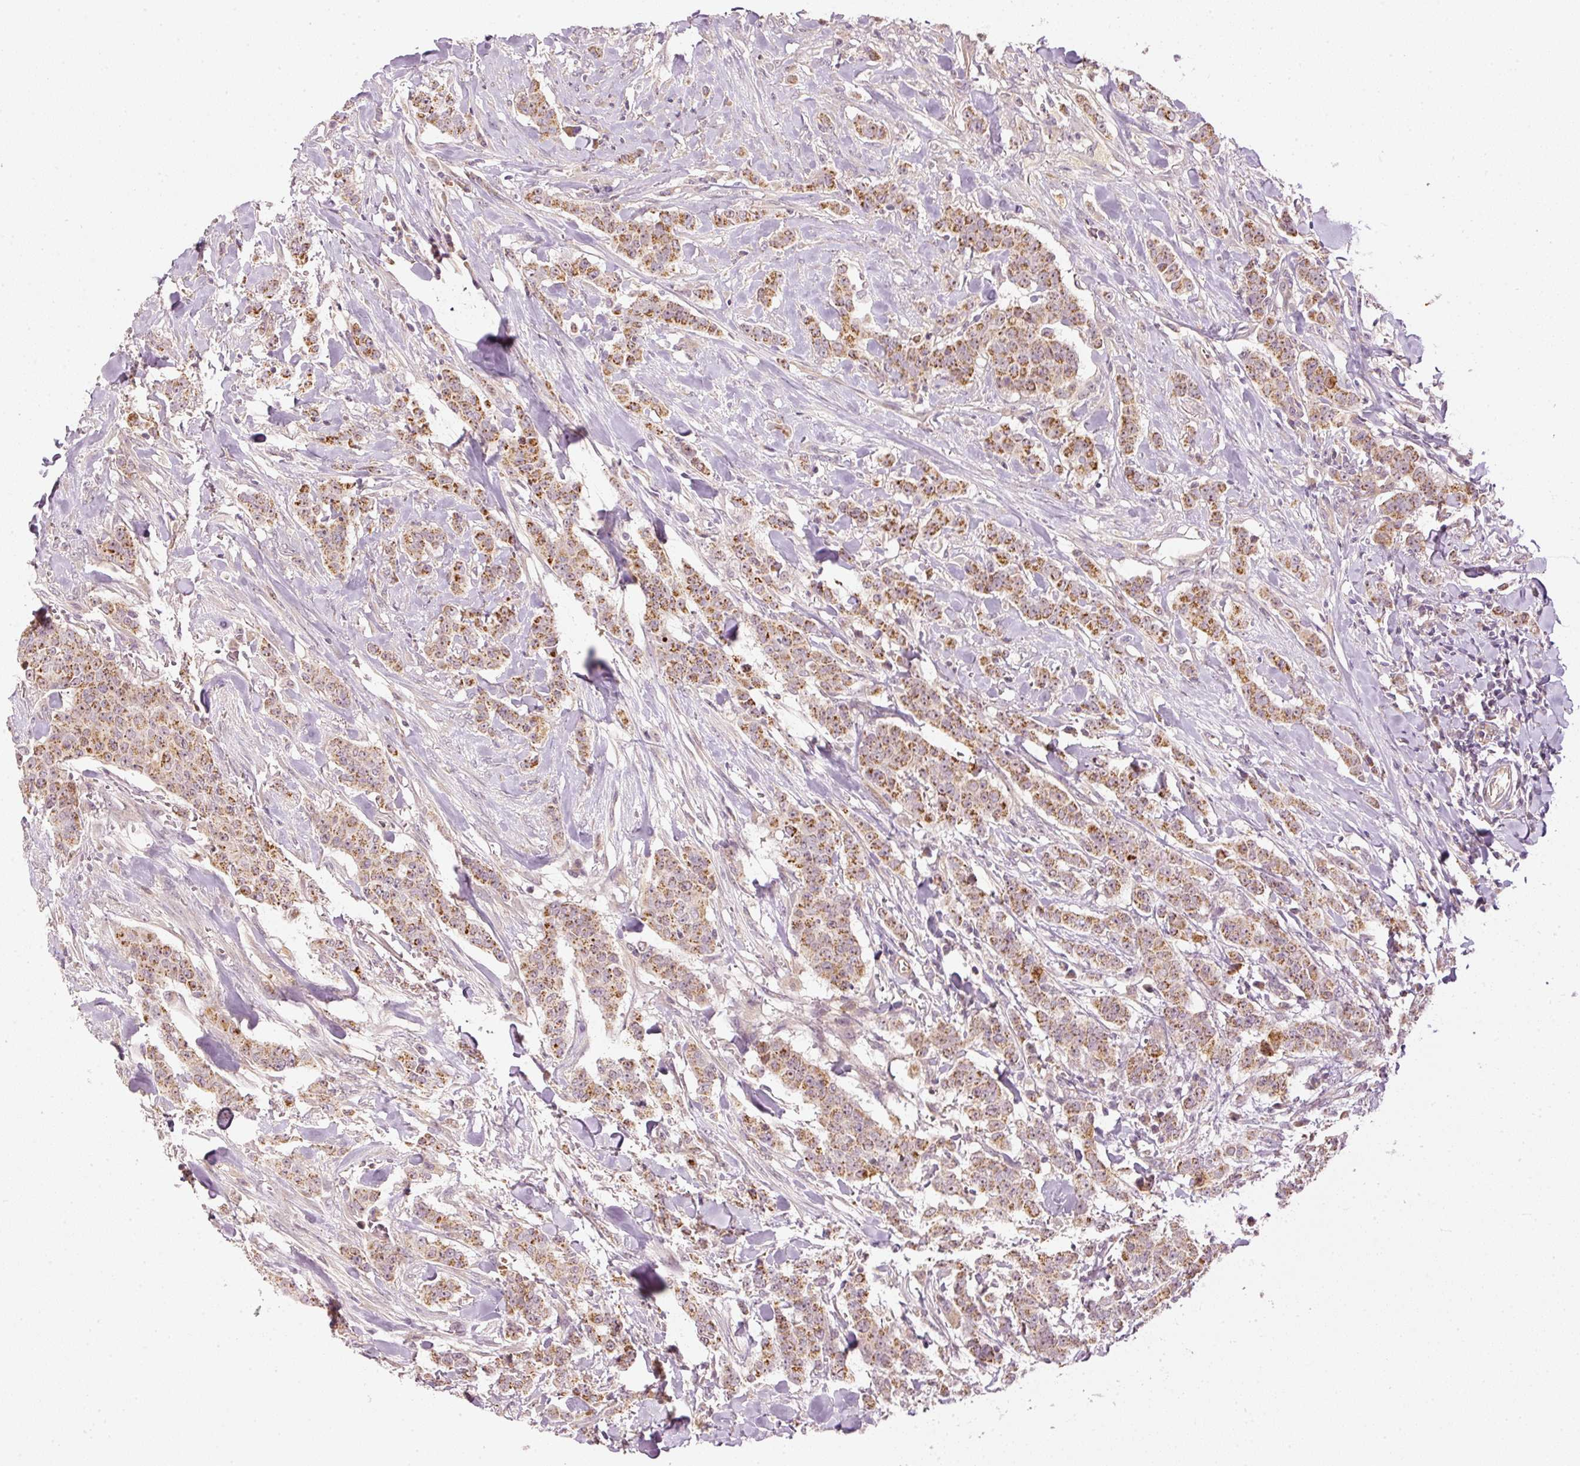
{"staining": {"intensity": "moderate", "quantity": ">75%", "location": "cytoplasmic/membranous"}, "tissue": "breast cancer", "cell_type": "Tumor cells", "image_type": "cancer", "snomed": [{"axis": "morphology", "description": "Duct carcinoma"}, {"axis": "topography", "description": "Breast"}], "caption": "Tumor cells exhibit medium levels of moderate cytoplasmic/membranous expression in about >75% of cells in human breast infiltrating ductal carcinoma. The protein of interest is shown in brown color, while the nuclei are stained blue.", "gene": "CDC20B", "patient": {"sex": "female", "age": 40}}